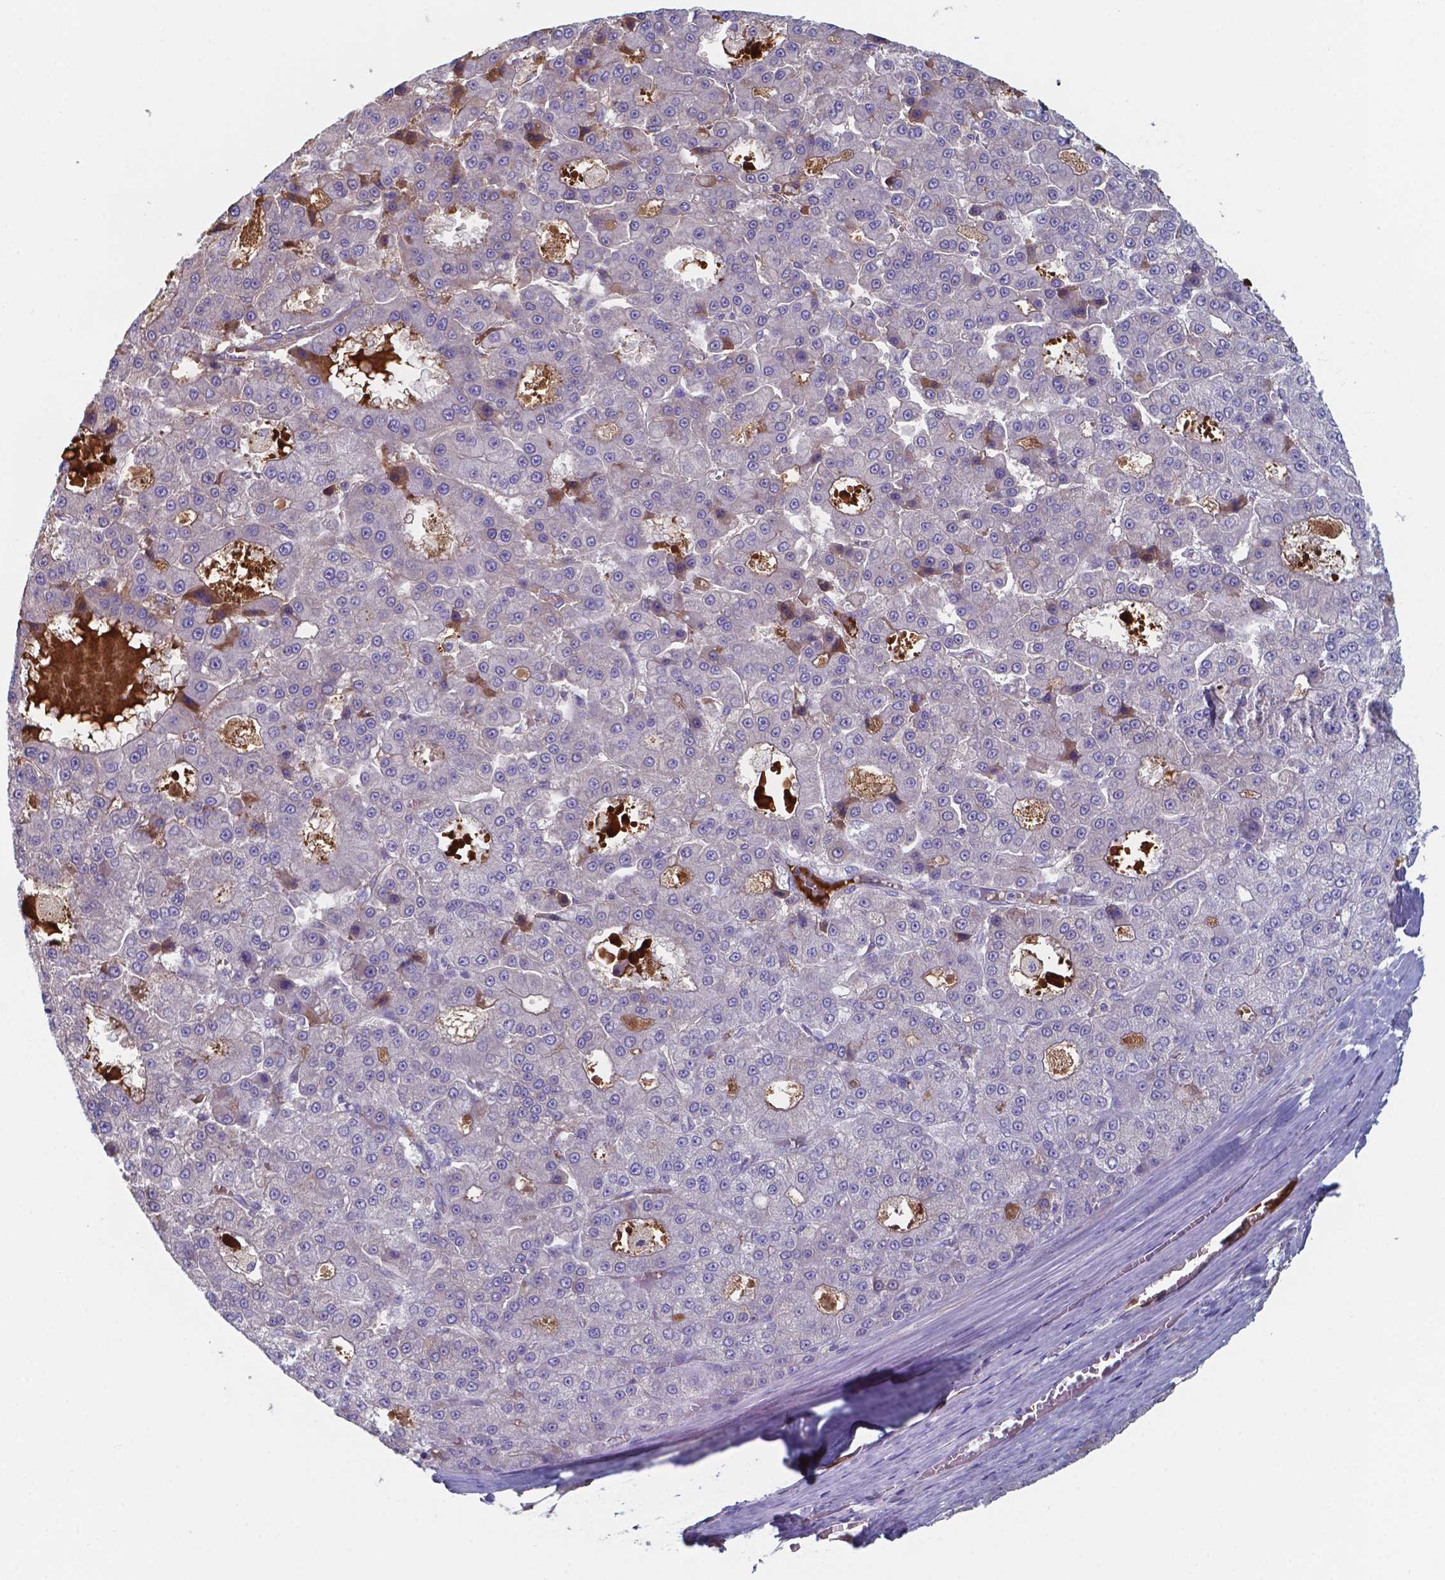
{"staining": {"intensity": "negative", "quantity": "none", "location": "none"}, "tissue": "liver cancer", "cell_type": "Tumor cells", "image_type": "cancer", "snomed": [{"axis": "morphology", "description": "Carcinoma, Hepatocellular, NOS"}, {"axis": "topography", "description": "Liver"}], "caption": "Liver cancer (hepatocellular carcinoma) stained for a protein using immunohistochemistry (IHC) exhibits no expression tumor cells.", "gene": "BTBD17", "patient": {"sex": "male", "age": 70}}